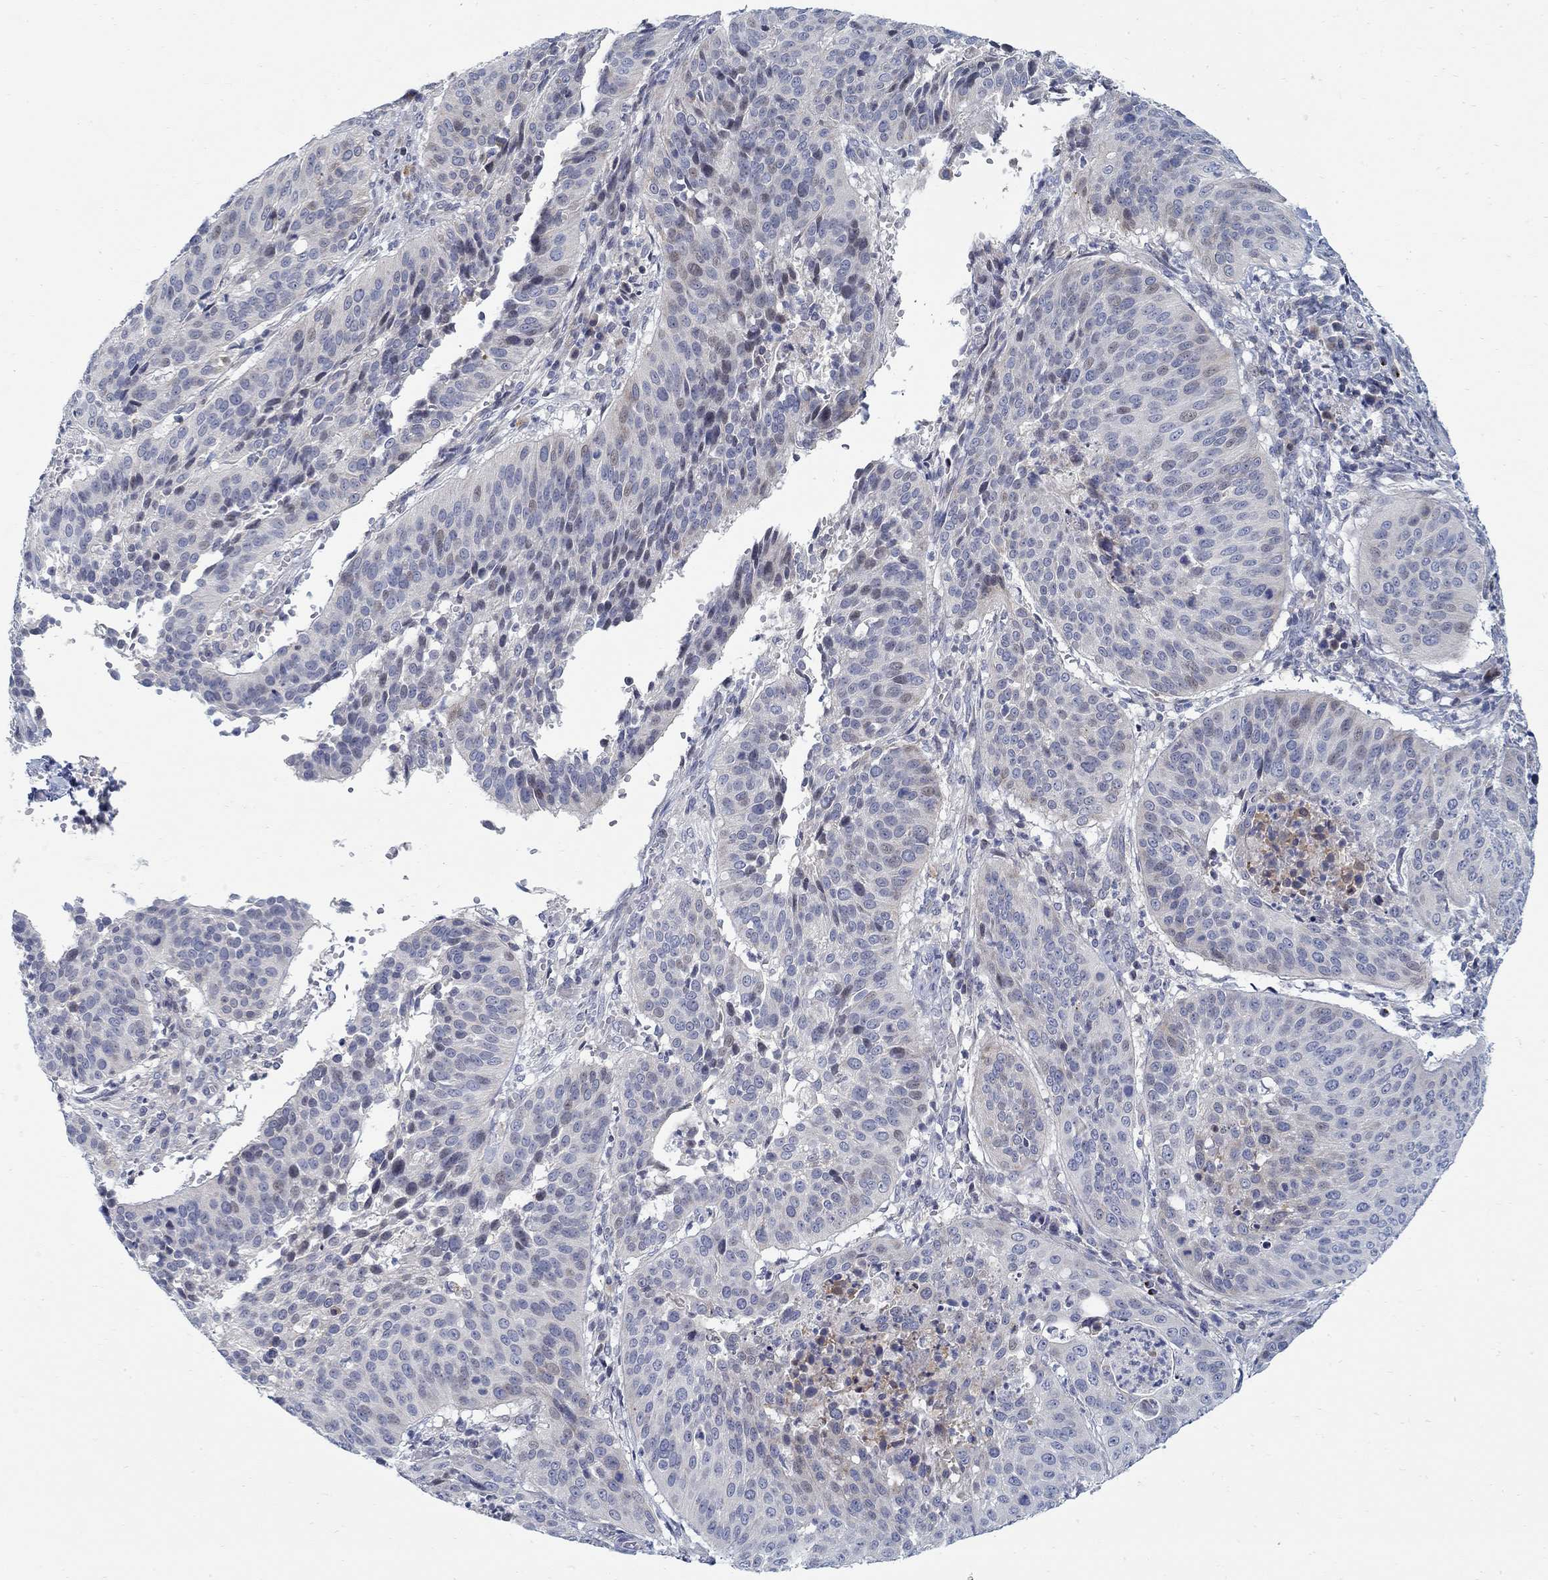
{"staining": {"intensity": "negative", "quantity": "none", "location": "none"}, "tissue": "cervical cancer", "cell_type": "Tumor cells", "image_type": "cancer", "snomed": [{"axis": "morphology", "description": "Normal tissue, NOS"}, {"axis": "morphology", "description": "Squamous cell carcinoma, NOS"}, {"axis": "topography", "description": "Cervix"}], "caption": "This is an immunohistochemistry (IHC) photomicrograph of cervical squamous cell carcinoma. There is no positivity in tumor cells.", "gene": "ANO7", "patient": {"sex": "female", "age": 39}}